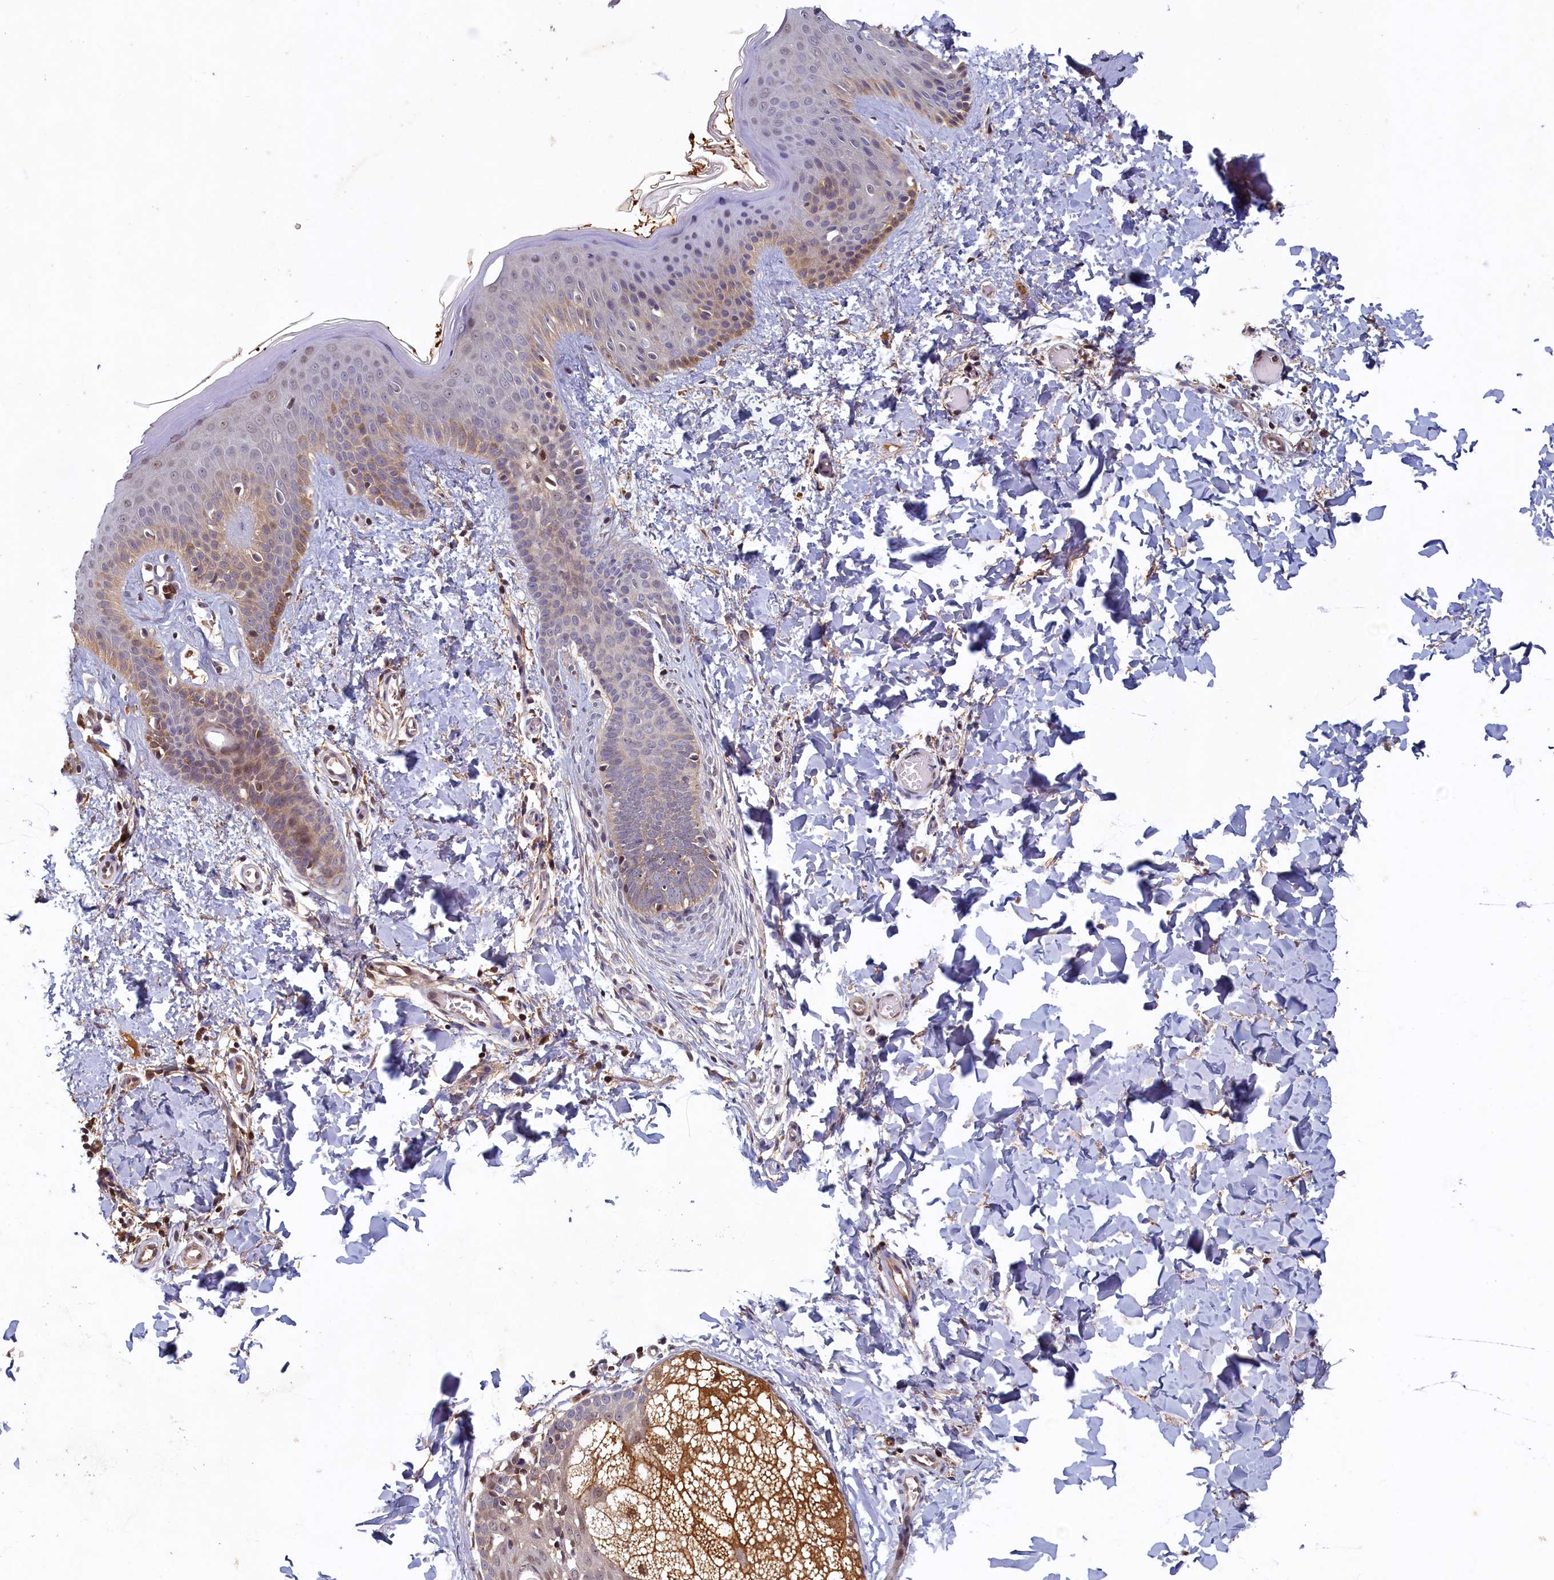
{"staining": {"intensity": "moderate", "quantity": ">75%", "location": "cytoplasmic/membranous"}, "tissue": "skin", "cell_type": "Fibroblasts", "image_type": "normal", "snomed": [{"axis": "morphology", "description": "Normal tissue, NOS"}, {"axis": "topography", "description": "Skin"}], "caption": "A high-resolution image shows immunohistochemistry staining of benign skin, which displays moderate cytoplasmic/membranous positivity in about >75% of fibroblasts.", "gene": "LCMT2", "patient": {"sex": "male", "age": 36}}